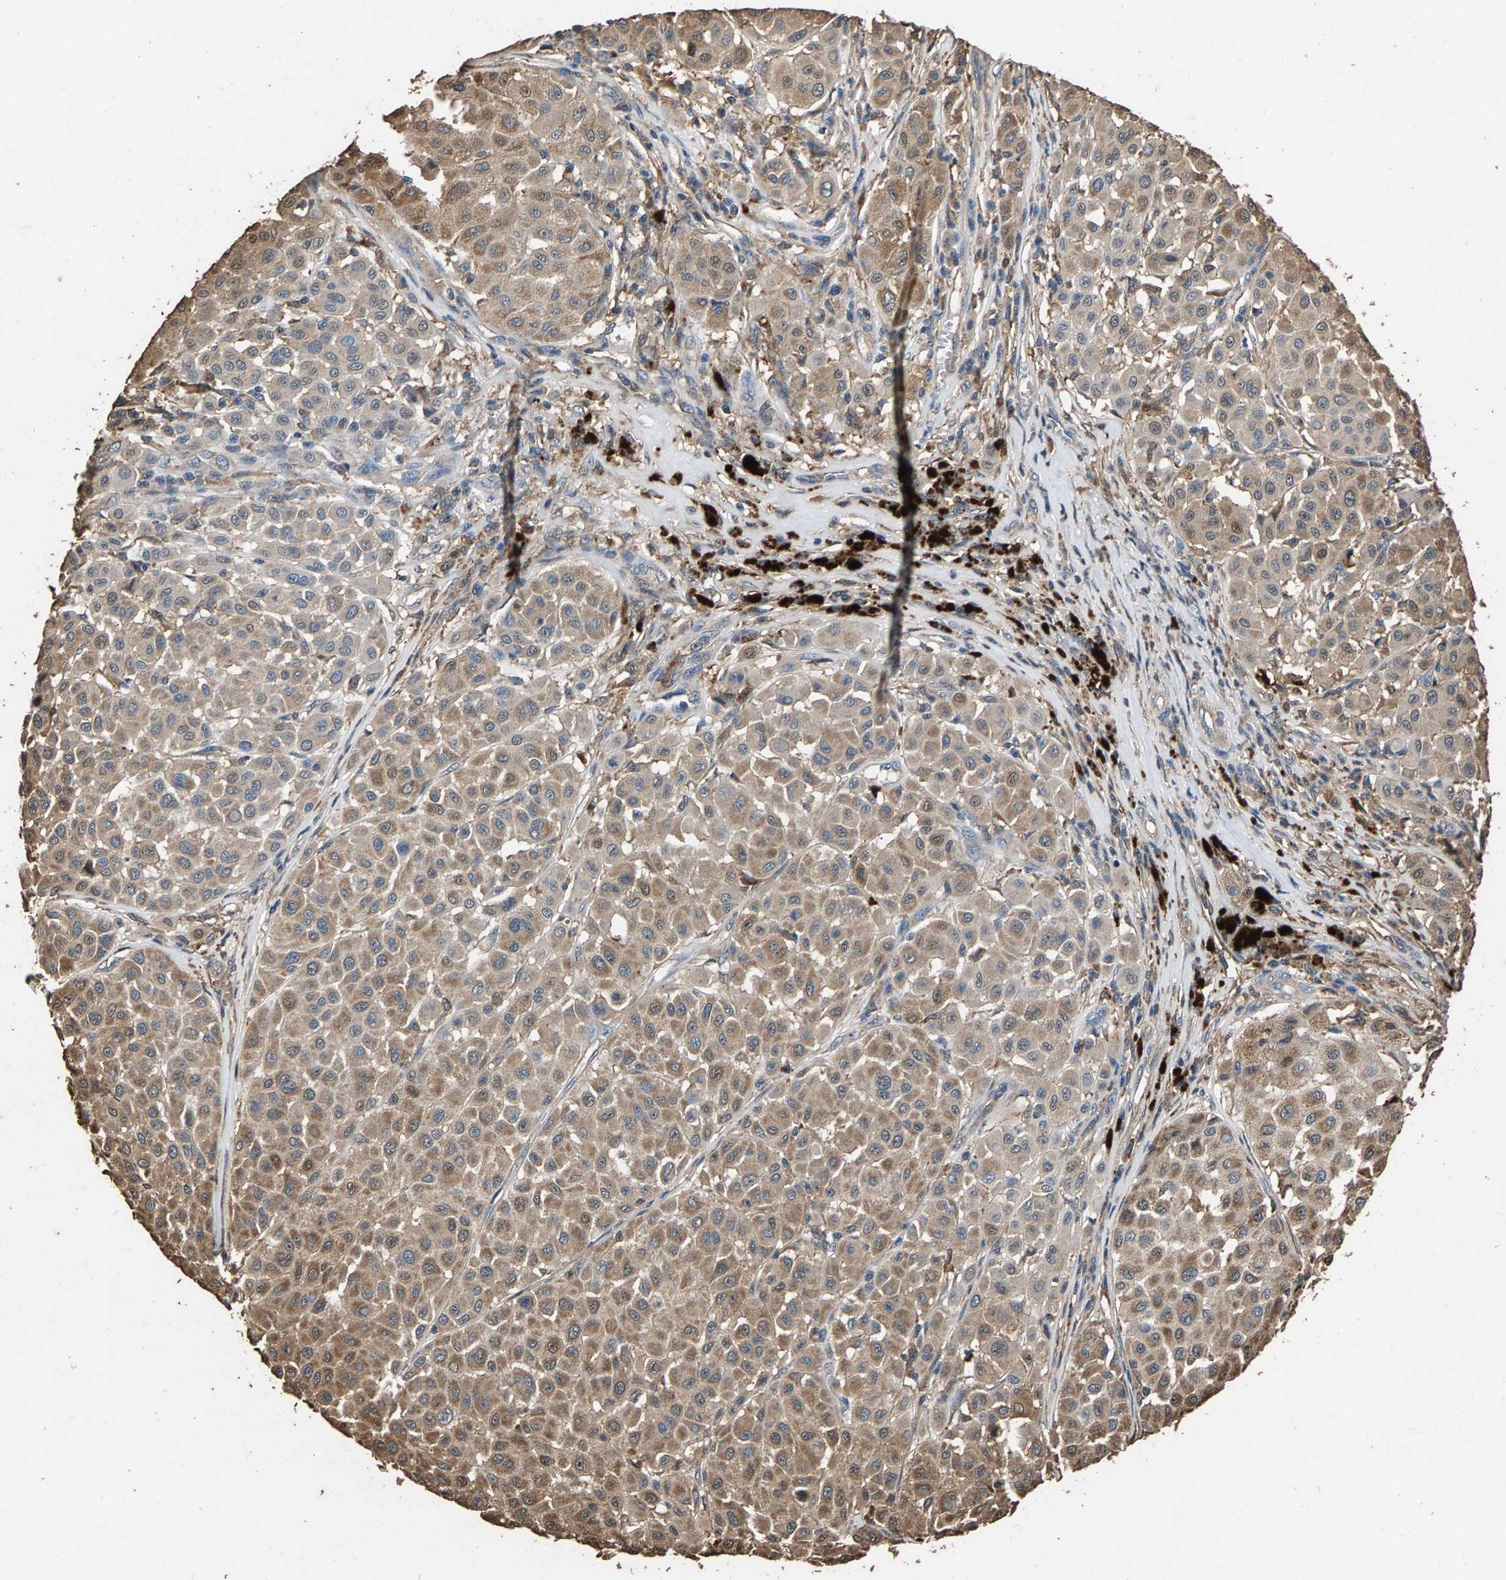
{"staining": {"intensity": "moderate", "quantity": ">75%", "location": "cytoplasmic/membranous"}, "tissue": "melanoma", "cell_type": "Tumor cells", "image_type": "cancer", "snomed": [{"axis": "morphology", "description": "Malignant melanoma, Metastatic site"}, {"axis": "topography", "description": "Soft tissue"}], "caption": "DAB (3,3'-diaminobenzidine) immunohistochemical staining of malignant melanoma (metastatic site) exhibits moderate cytoplasmic/membranous protein expression in approximately >75% of tumor cells. Using DAB (3,3'-diaminobenzidine) (brown) and hematoxylin (blue) stains, captured at high magnification using brightfield microscopy.", "gene": "MRPL27", "patient": {"sex": "male", "age": 41}}